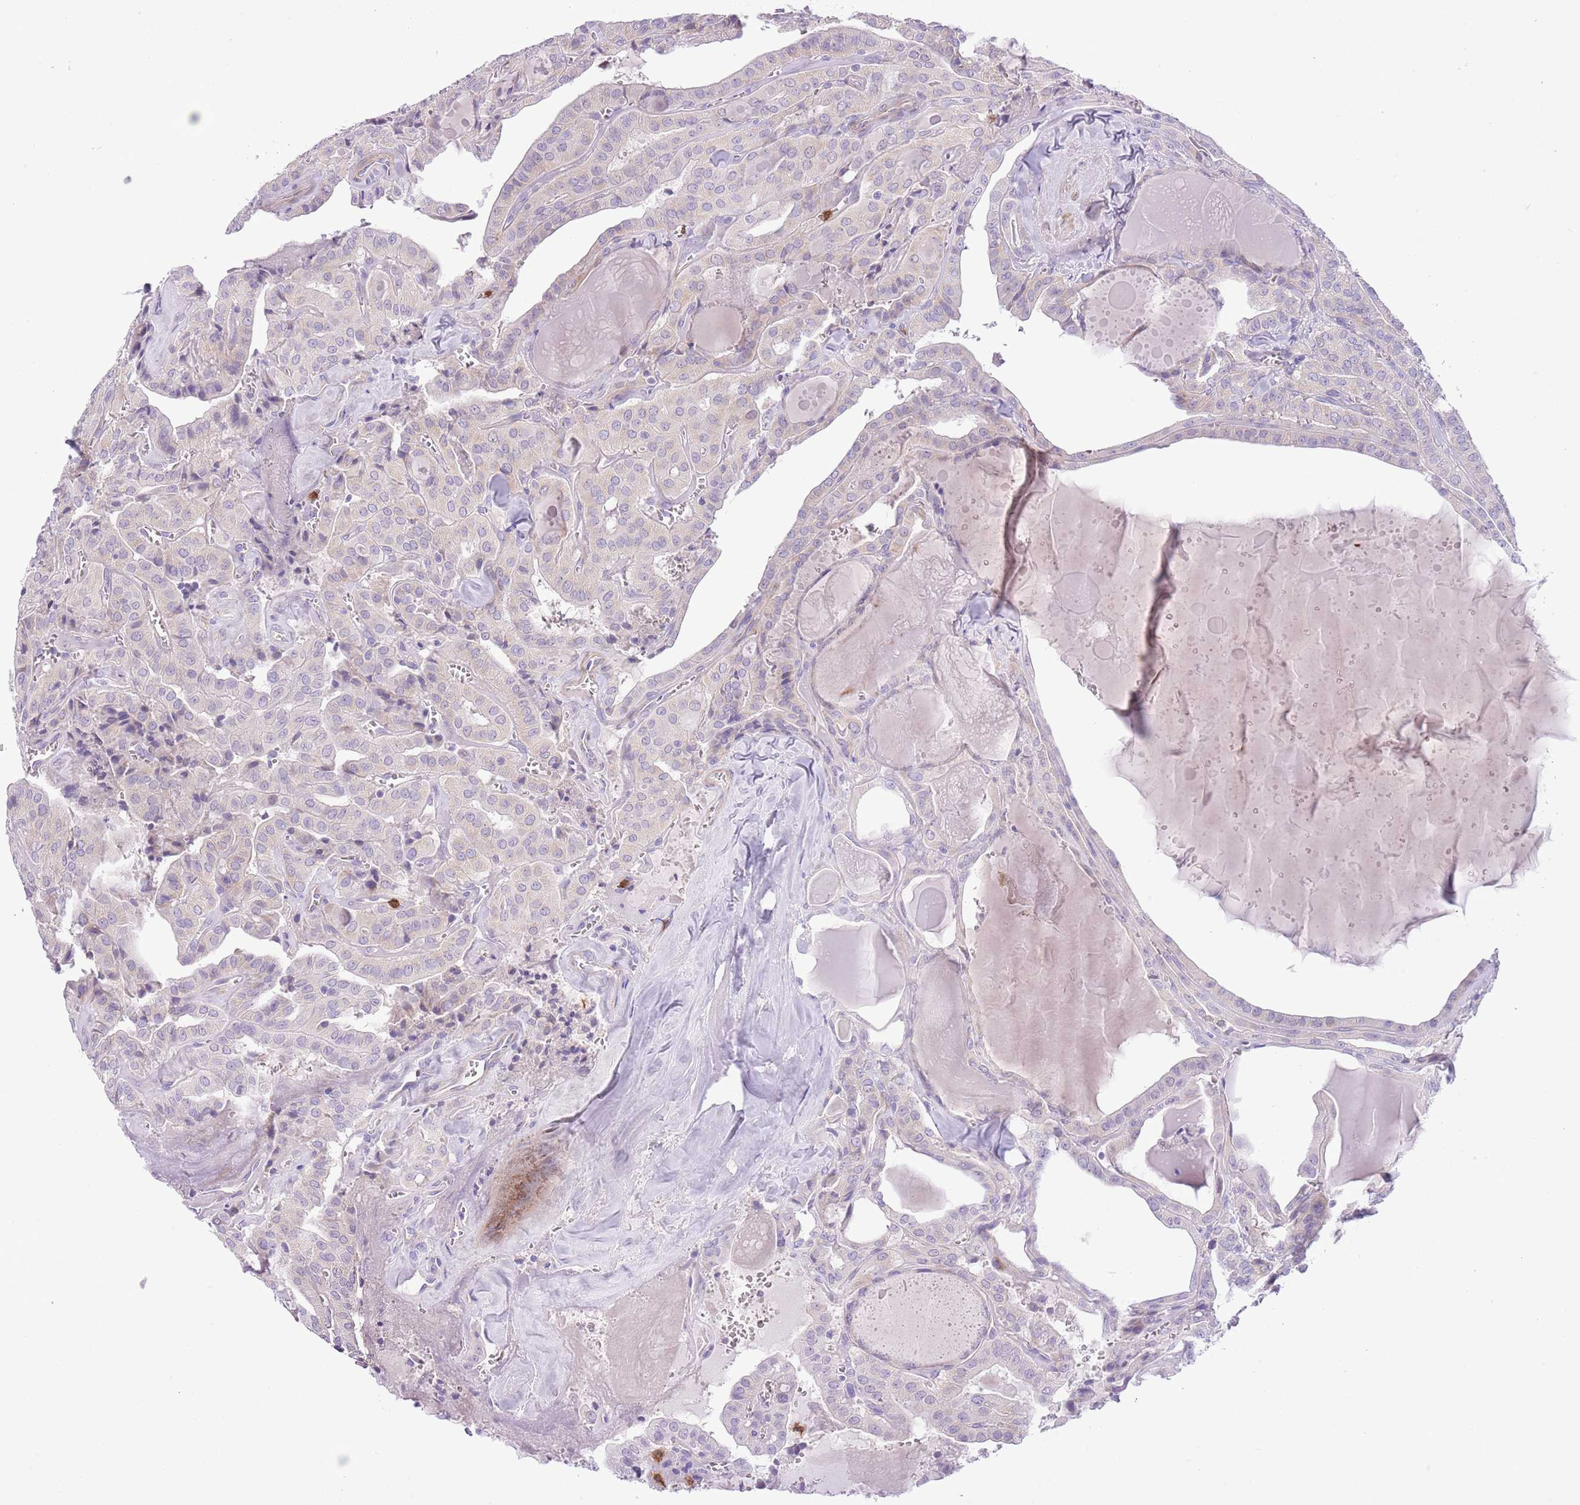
{"staining": {"intensity": "negative", "quantity": "none", "location": "none"}, "tissue": "thyroid cancer", "cell_type": "Tumor cells", "image_type": "cancer", "snomed": [{"axis": "morphology", "description": "Papillary adenocarcinoma, NOS"}, {"axis": "topography", "description": "Thyroid gland"}], "caption": "Immunohistochemical staining of thyroid papillary adenocarcinoma displays no significant positivity in tumor cells.", "gene": "OR6M1", "patient": {"sex": "male", "age": 52}}